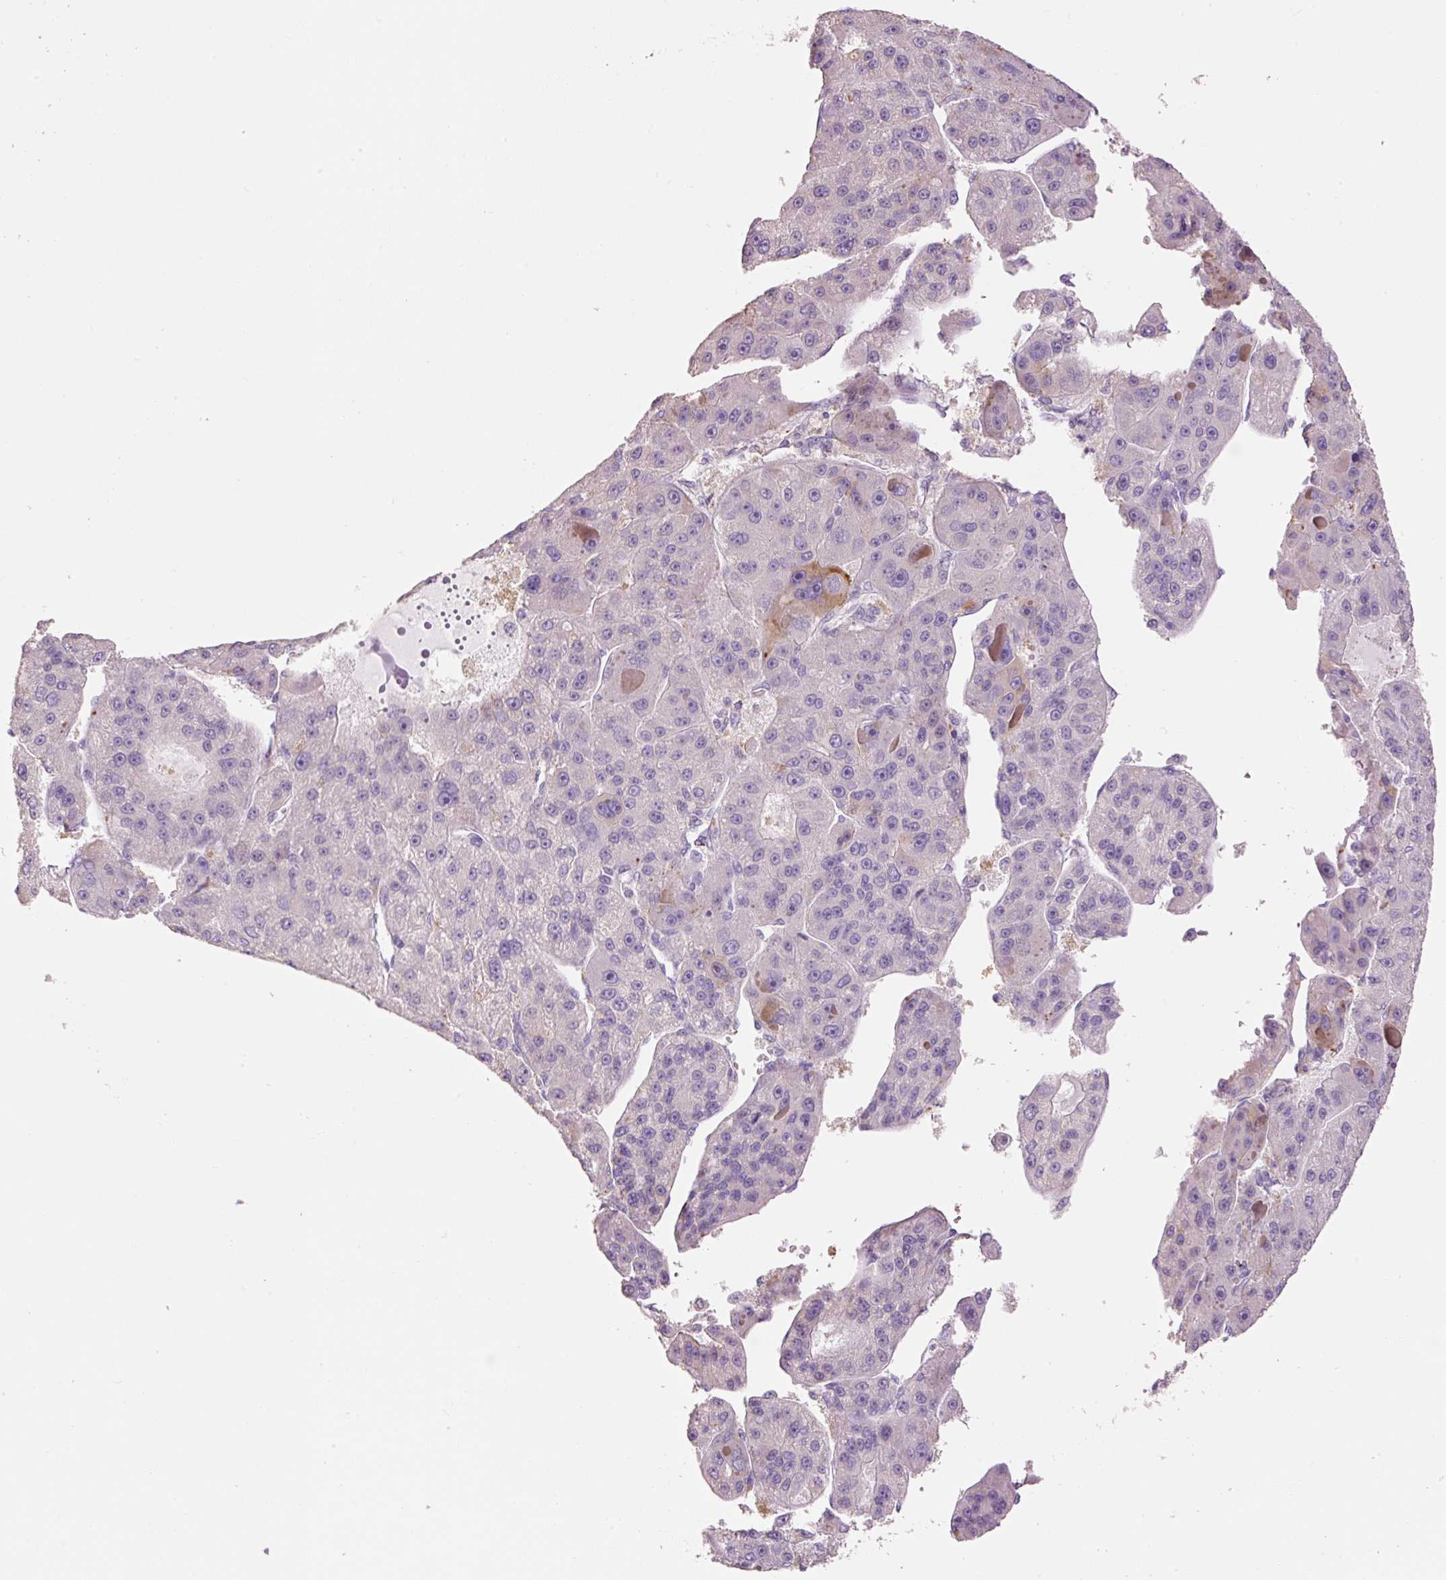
{"staining": {"intensity": "weak", "quantity": "<25%", "location": "cytoplasmic/membranous"}, "tissue": "liver cancer", "cell_type": "Tumor cells", "image_type": "cancer", "snomed": [{"axis": "morphology", "description": "Carcinoma, Hepatocellular, NOS"}, {"axis": "topography", "description": "Liver"}], "caption": "High power microscopy histopathology image of an immunohistochemistry (IHC) histopathology image of liver cancer (hepatocellular carcinoma), revealing no significant staining in tumor cells. (DAB (3,3'-diaminobenzidine) immunohistochemistry visualized using brightfield microscopy, high magnification).", "gene": "HAX1", "patient": {"sex": "male", "age": 76}}